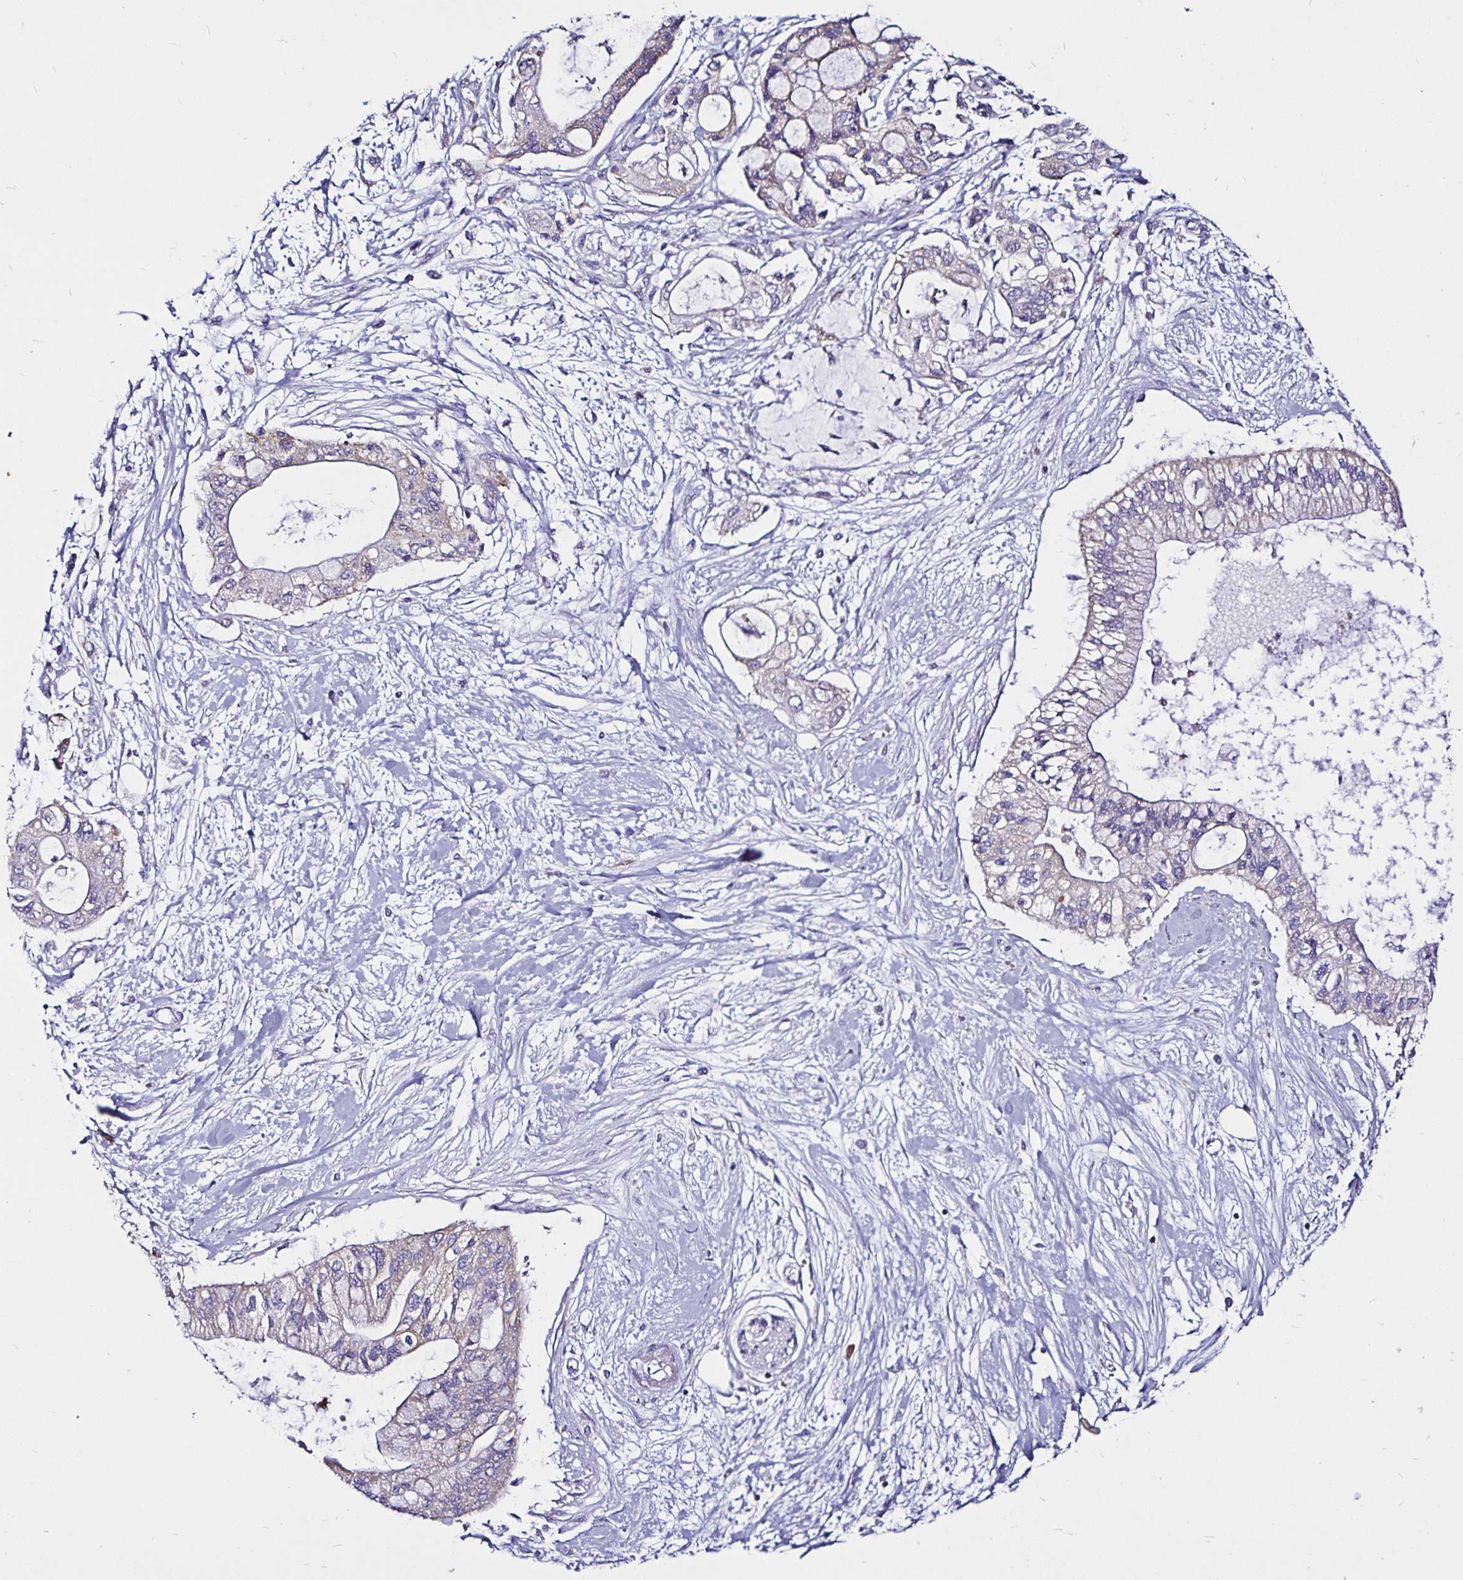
{"staining": {"intensity": "negative", "quantity": "none", "location": "none"}, "tissue": "pancreatic cancer", "cell_type": "Tumor cells", "image_type": "cancer", "snomed": [{"axis": "morphology", "description": "Adenocarcinoma, NOS"}, {"axis": "topography", "description": "Pancreas"}], "caption": "Immunohistochemical staining of adenocarcinoma (pancreatic) shows no significant positivity in tumor cells.", "gene": "PGAM2", "patient": {"sex": "female", "age": 77}}